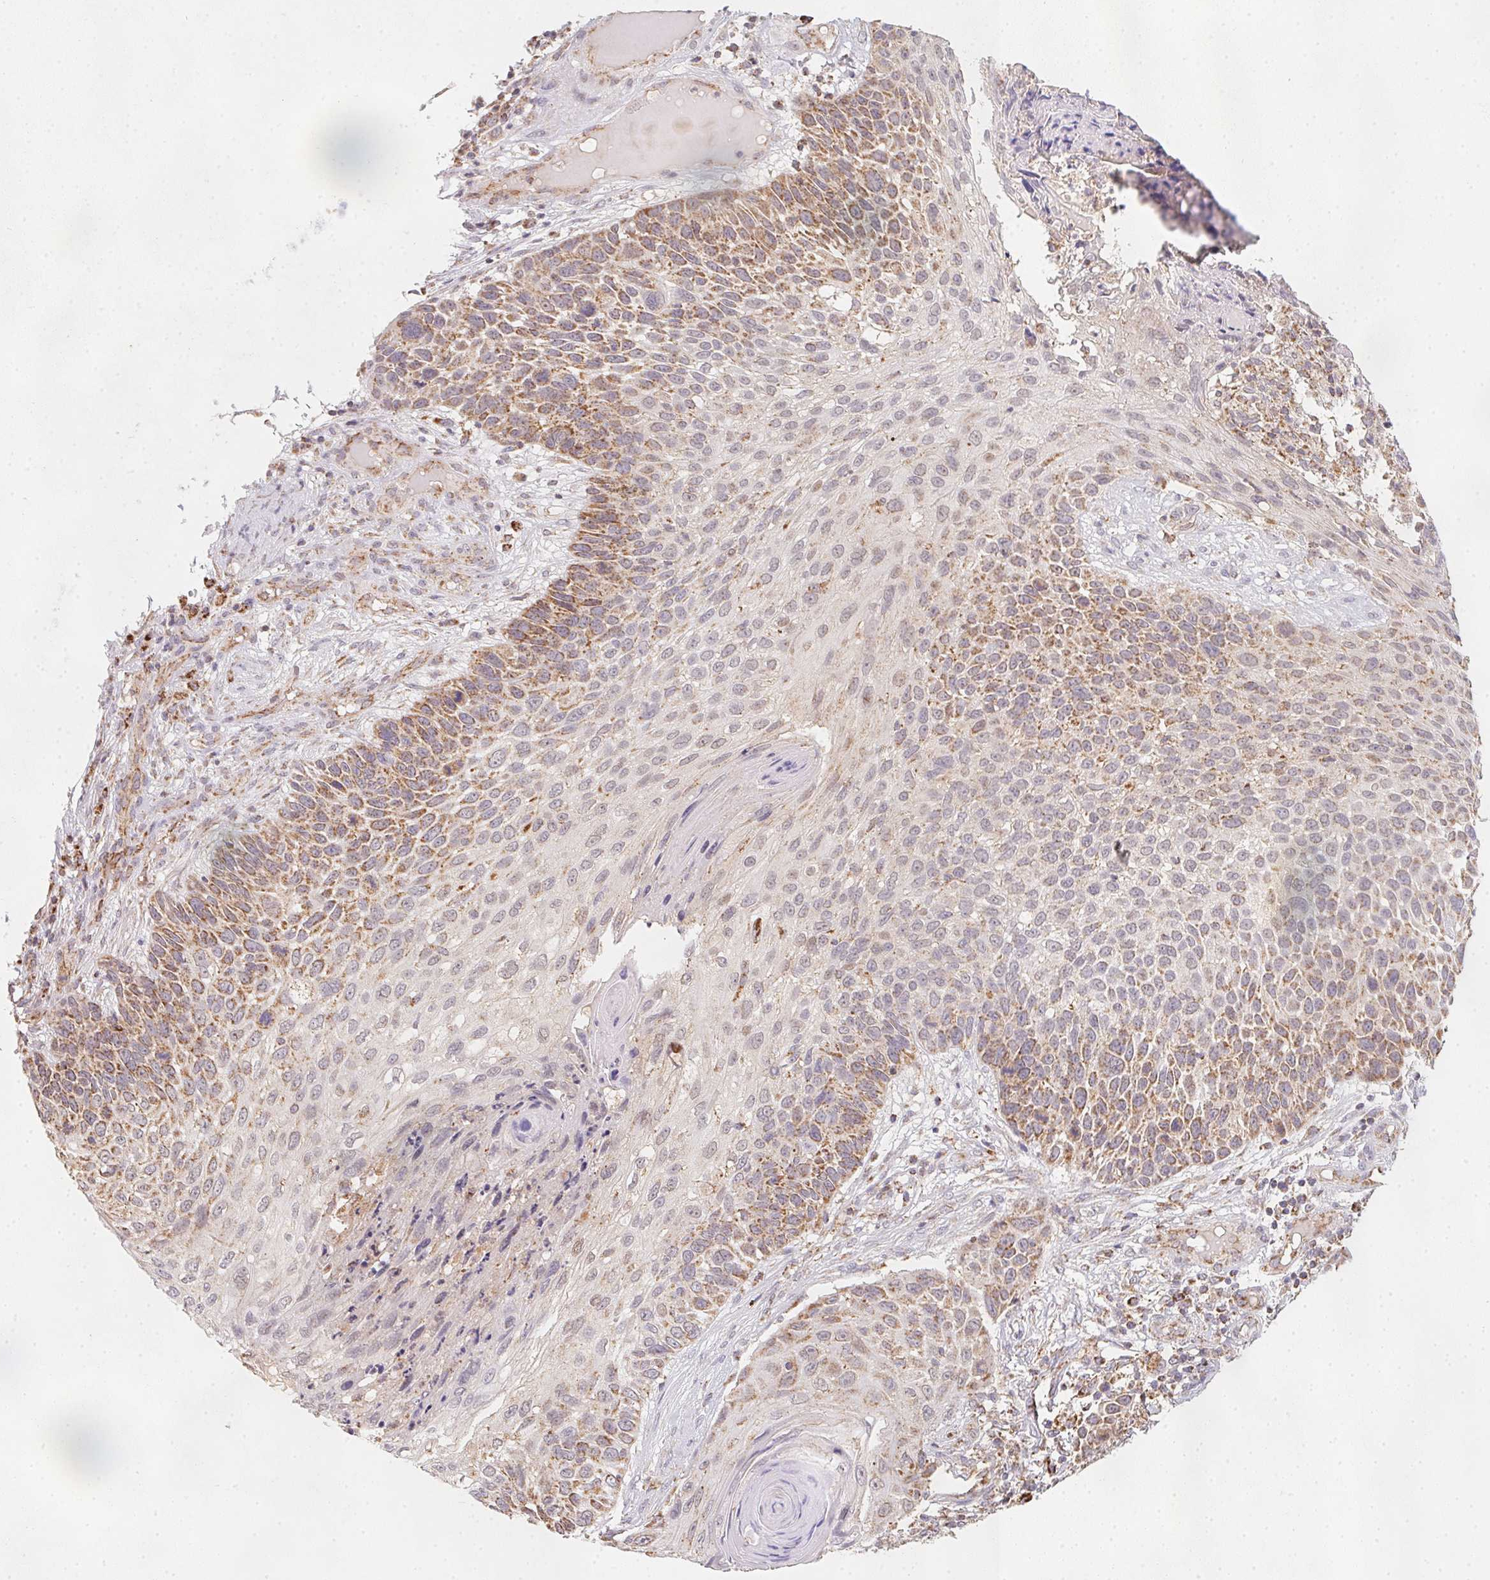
{"staining": {"intensity": "moderate", "quantity": "25%-75%", "location": "cytoplasmic/membranous"}, "tissue": "skin cancer", "cell_type": "Tumor cells", "image_type": "cancer", "snomed": [{"axis": "morphology", "description": "Squamous cell carcinoma, NOS"}, {"axis": "topography", "description": "Skin"}], "caption": "Moderate cytoplasmic/membranous protein staining is identified in approximately 25%-75% of tumor cells in skin cancer (squamous cell carcinoma).", "gene": "NDUFS6", "patient": {"sex": "male", "age": 92}}